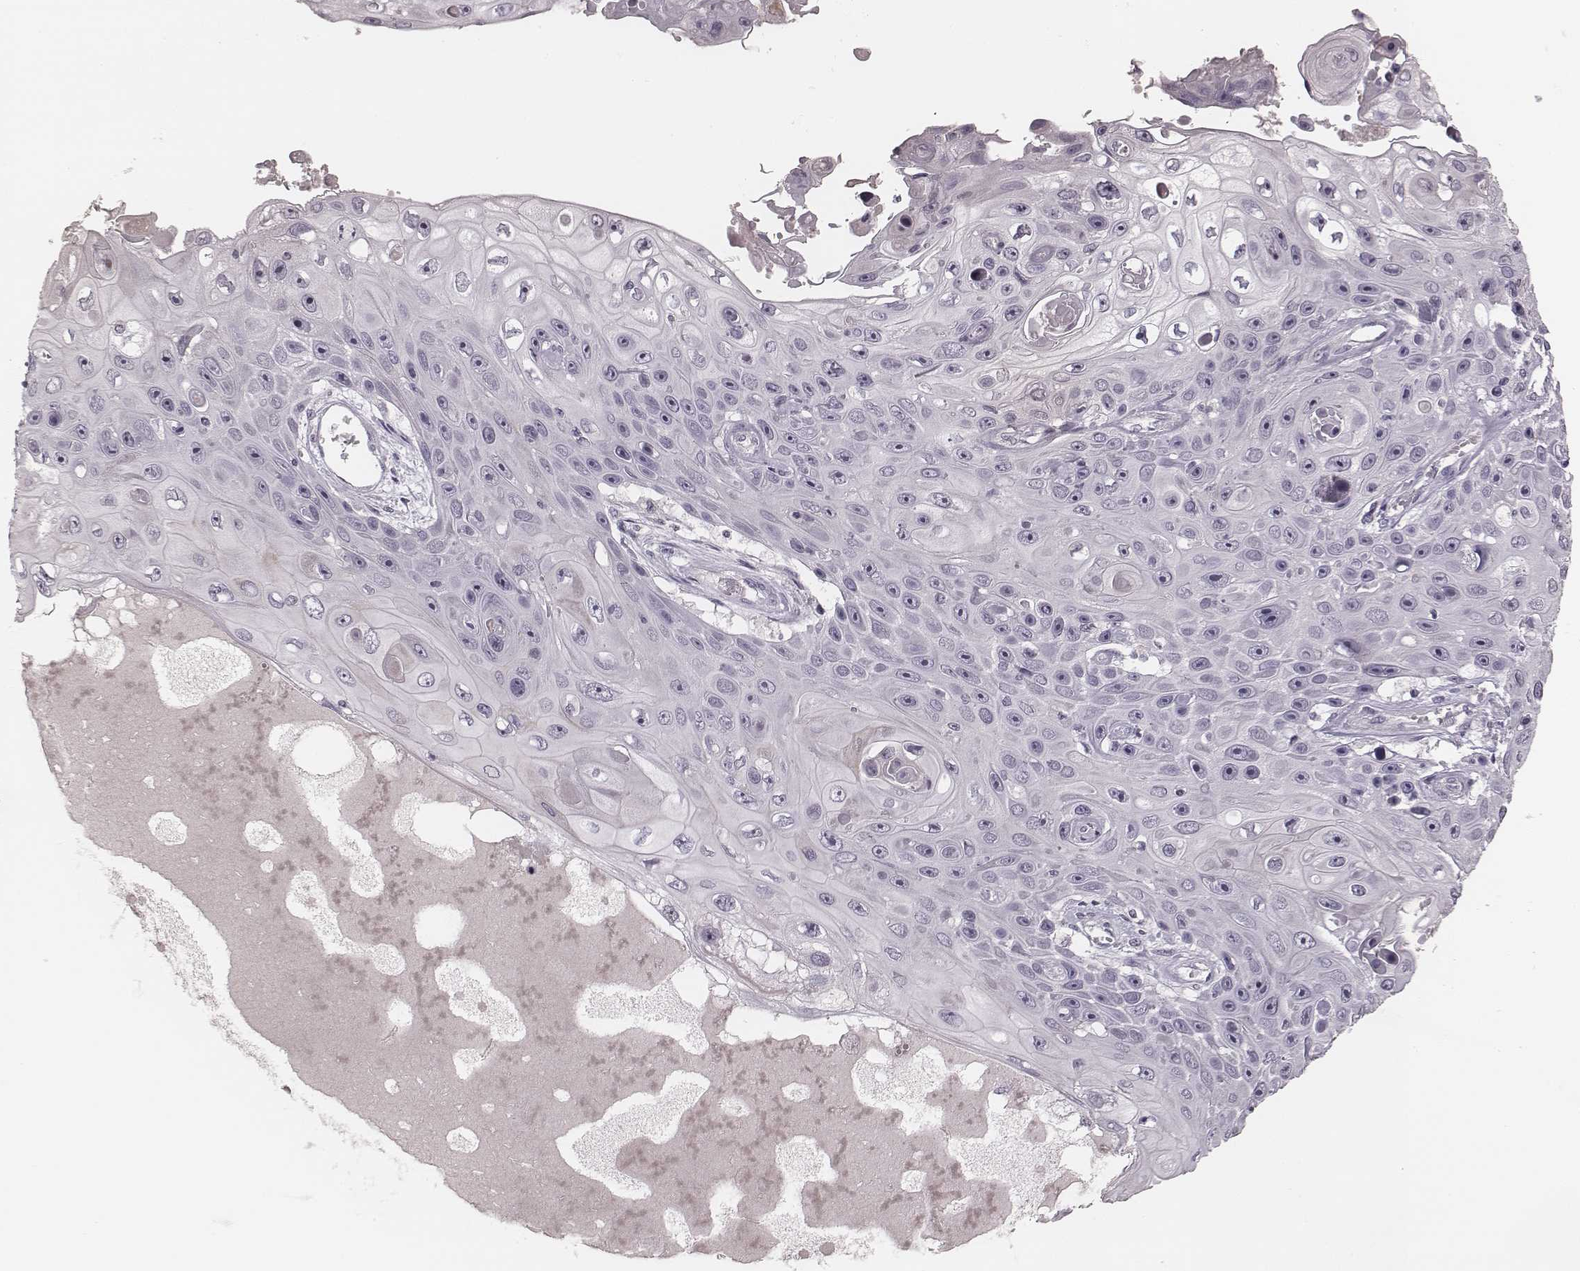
{"staining": {"intensity": "negative", "quantity": "none", "location": "none"}, "tissue": "skin cancer", "cell_type": "Tumor cells", "image_type": "cancer", "snomed": [{"axis": "morphology", "description": "Squamous cell carcinoma, NOS"}, {"axis": "topography", "description": "Skin"}], "caption": "Immunohistochemistry (IHC) image of skin cancer (squamous cell carcinoma) stained for a protein (brown), which reveals no staining in tumor cells.", "gene": "S100Z", "patient": {"sex": "male", "age": 82}}